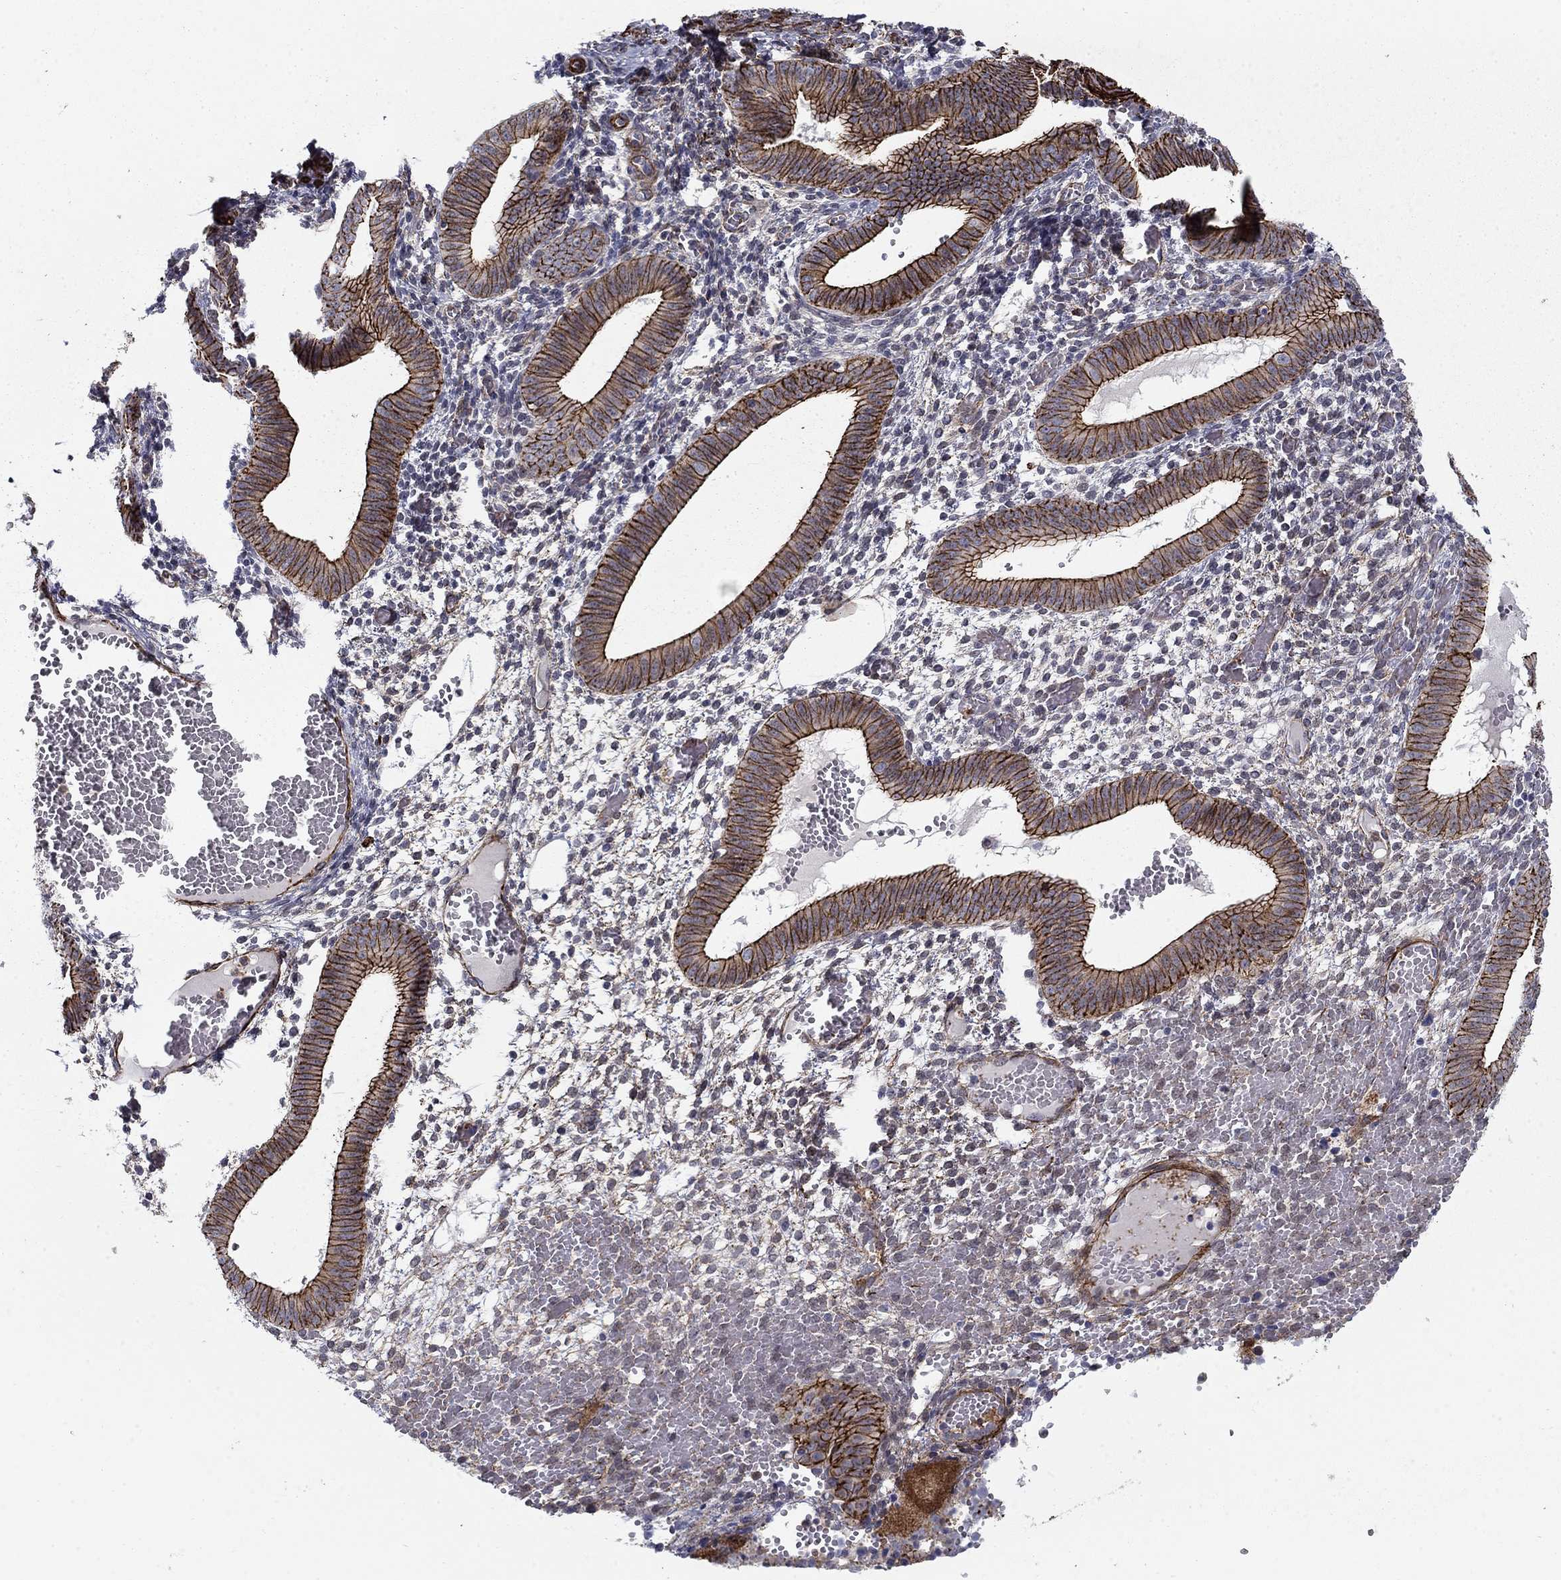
{"staining": {"intensity": "negative", "quantity": "none", "location": "none"}, "tissue": "endometrium", "cell_type": "Cells in endometrial stroma", "image_type": "normal", "snomed": [{"axis": "morphology", "description": "Normal tissue, NOS"}, {"axis": "topography", "description": "Endometrium"}], "caption": "Immunohistochemical staining of normal endometrium exhibits no significant expression in cells in endometrial stroma. The staining was performed using DAB (3,3'-diaminobenzidine) to visualize the protein expression in brown, while the nuclei were stained in blue with hematoxylin (Magnification: 20x).", "gene": "KRBA1", "patient": {"sex": "female", "age": 42}}